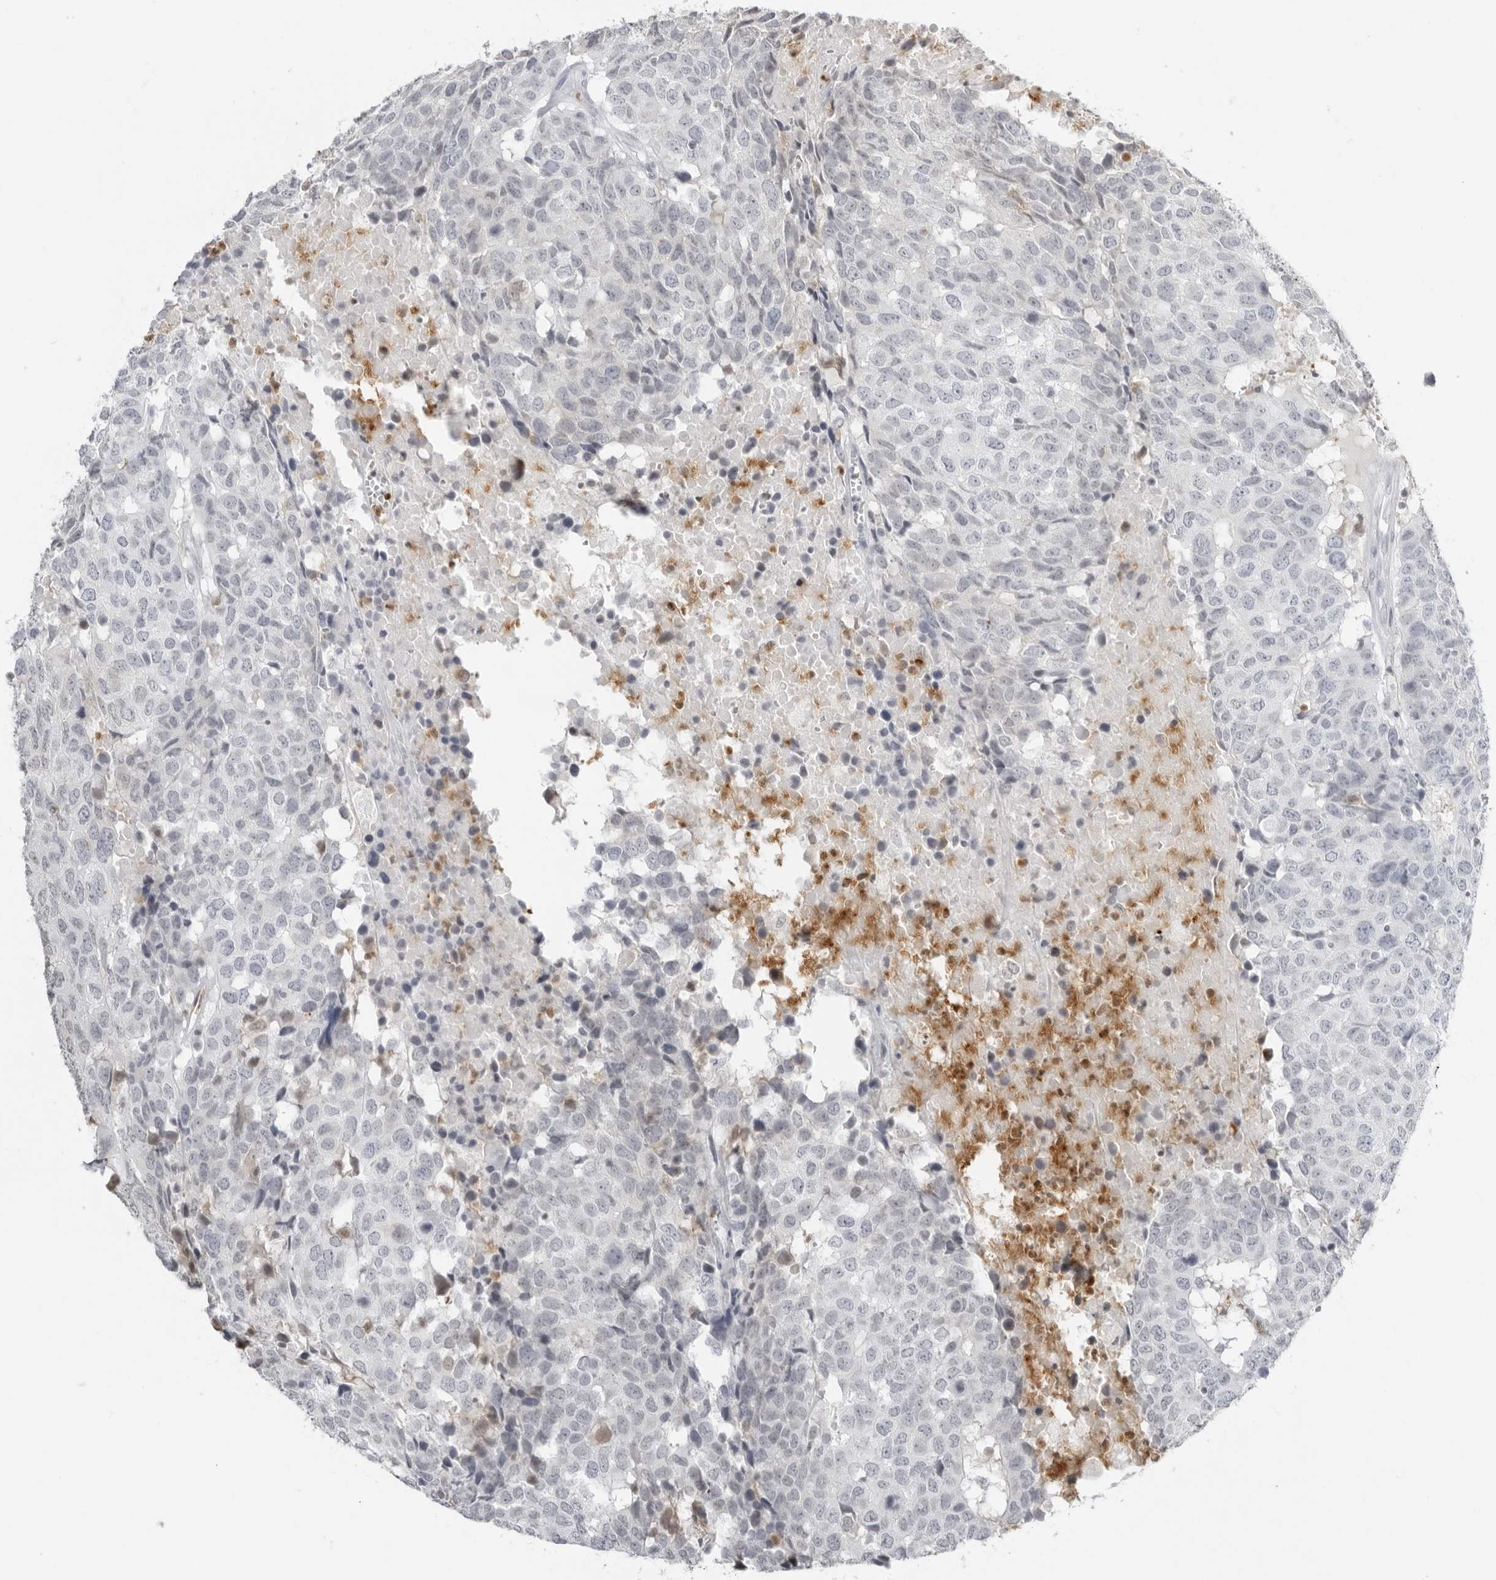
{"staining": {"intensity": "negative", "quantity": "none", "location": "none"}, "tissue": "head and neck cancer", "cell_type": "Tumor cells", "image_type": "cancer", "snomed": [{"axis": "morphology", "description": "Squamous cell carcinoma, NOS"}, {"axis": "topography", "description": "Head-Neck"}], "caption": "Tumor cells show no significant positivity in squamous cell carcinoma (head and neck).", "gene": "RNF146", "patient": {"sex": "male", "age": 66}}